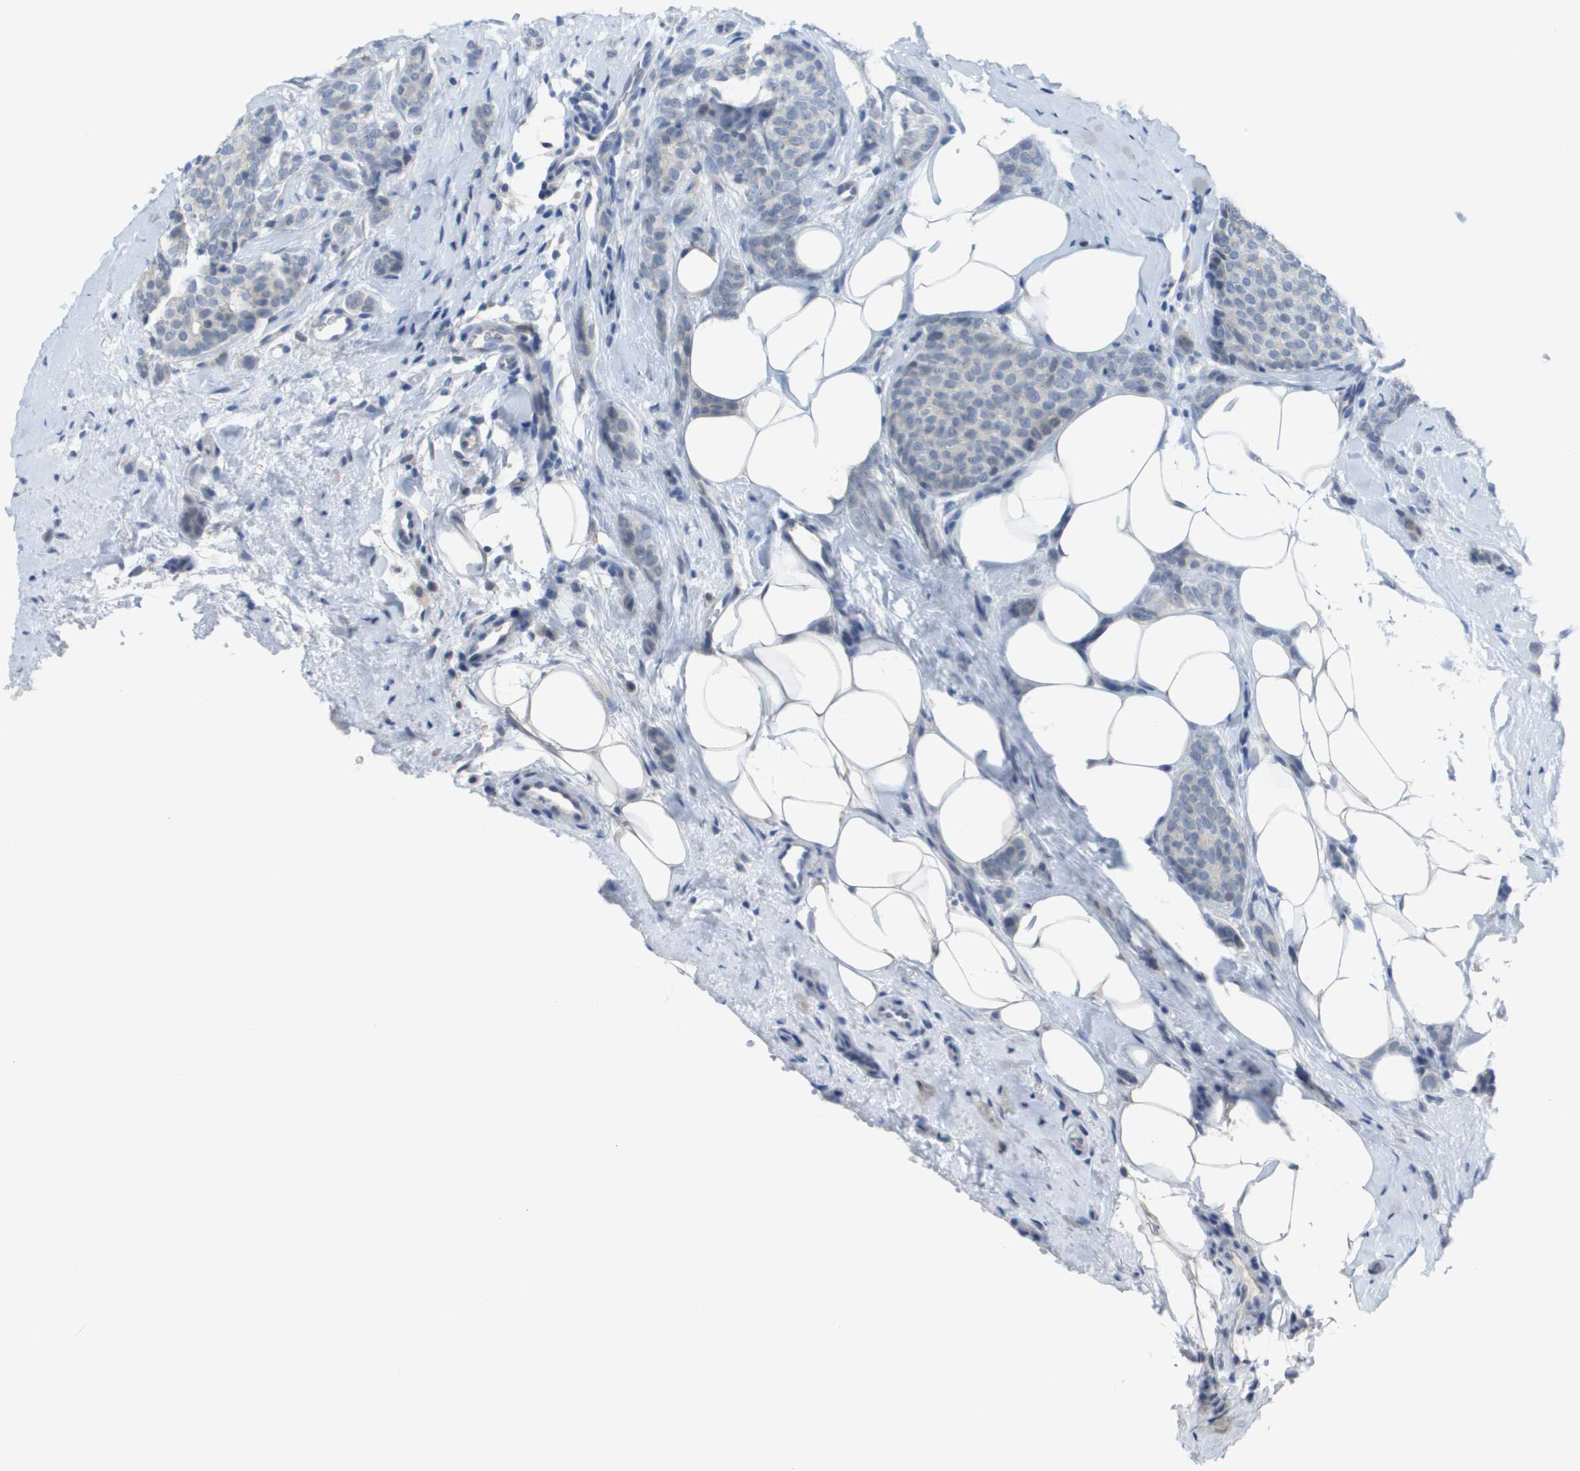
{"staining": {"intensity": "negative", "quantity": "none", "location": "none"}, "tissue": "breast cancer", "cell_type": "Tumor cells", "image_type": "cancer", "snomed": [{"axis": "morphology", "description": "Lobular carcinoma"}, {"axis": "topography", "description": "Skin"}, {"axis": "topography", "description": "Breast"}], "caption": "There is no significant staining in tumor cells of lobular carcinoma (breast).", "gene": "PDE4A", "patient": {"sex": "female", "age": 46}}